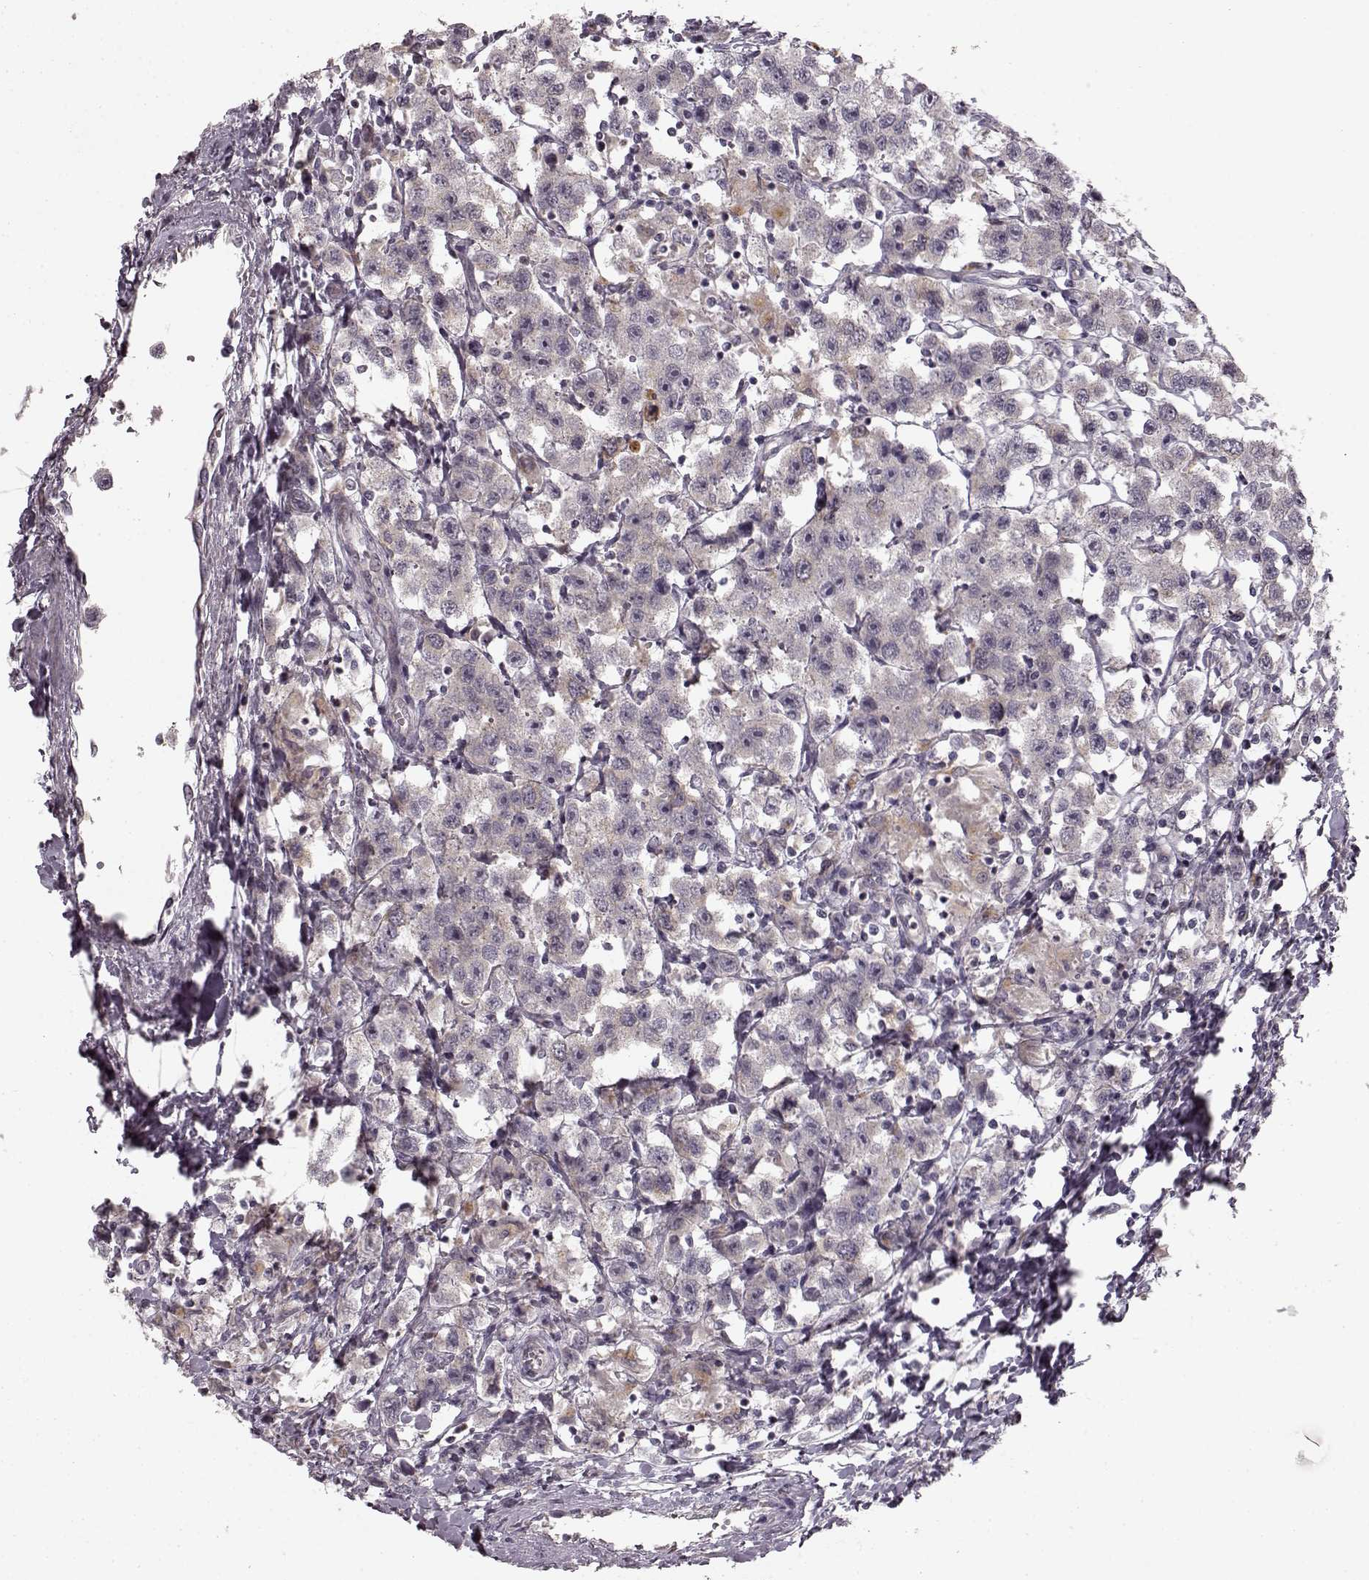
{"staining": {"intensity": "weak", "quantity": "<25%", "location": "cytoplasmic/membranous"}, "tissue": "testis cancer", "cell_type": "Tumor cells", "image_type": "cancer", "snomed": [{"axis": "morphology", "description": "Seminoma, NOS"}, {"axis": "topography", "description": "Testis"}], "caption": "Immunohistochemistry of human testis cancer (seminoma) displays no expression in tumor cells.", "gene": "HMMR", "patient": {"sex": "male", "age": 45}}